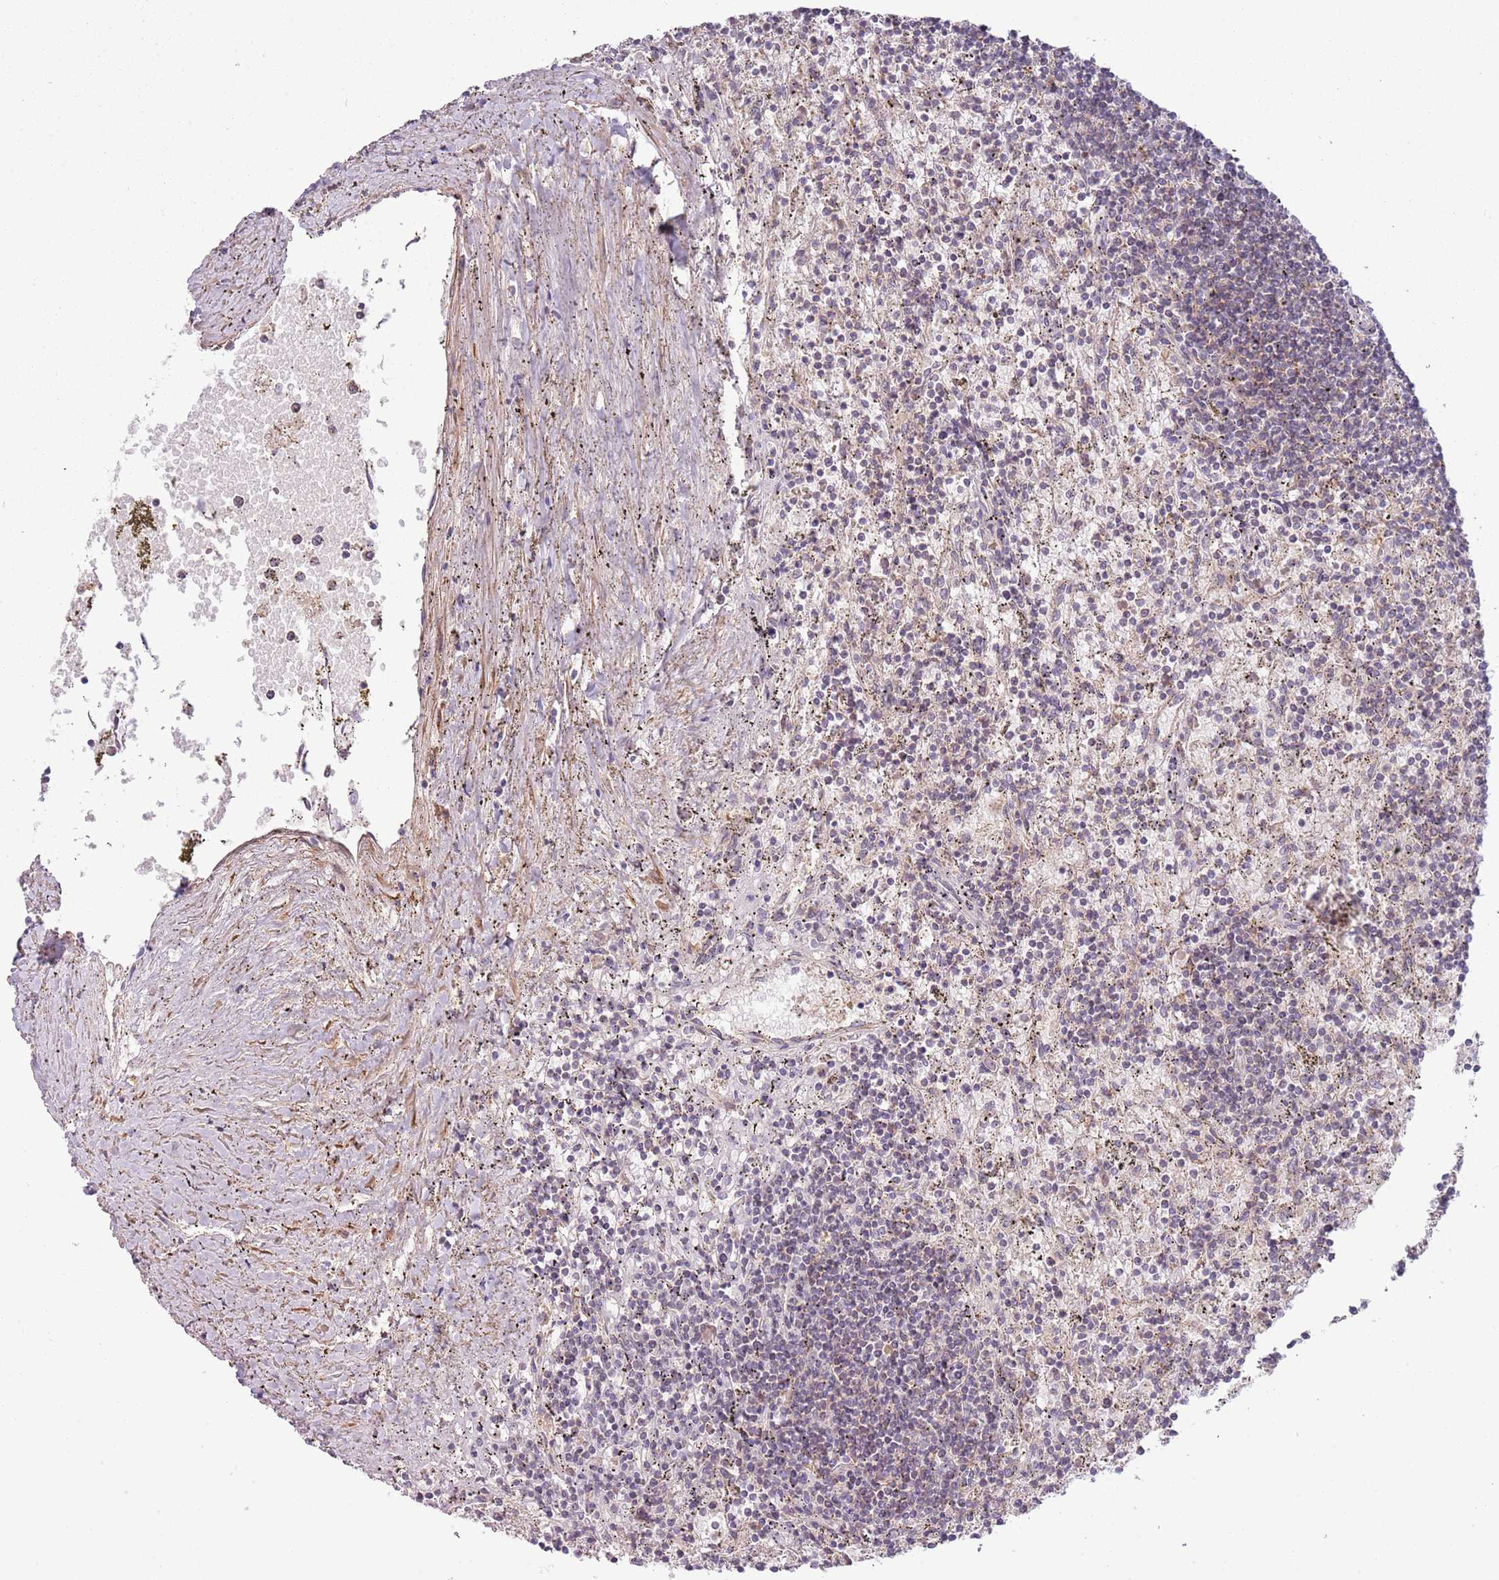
{"staining": {"intensity": "negative", "quantity": "none", "location": "none"}, "tissue": "lymphoma", "cell_type": "Tumor cells", "image_type": "cancer", "snomed": [{"axis": "morphology", "description": "Malignant lymphoma, non-Hodgkin's type, Low grade"}, {"axis": "topography", "description": "Spleen"}], "caption": "The immunohistochemistry (IHC) histopathology image has no significant expression in tumor cells of lymphoma tissue.", "gene": "DTD2", "patient": {"sex": "male", "age": 76}}